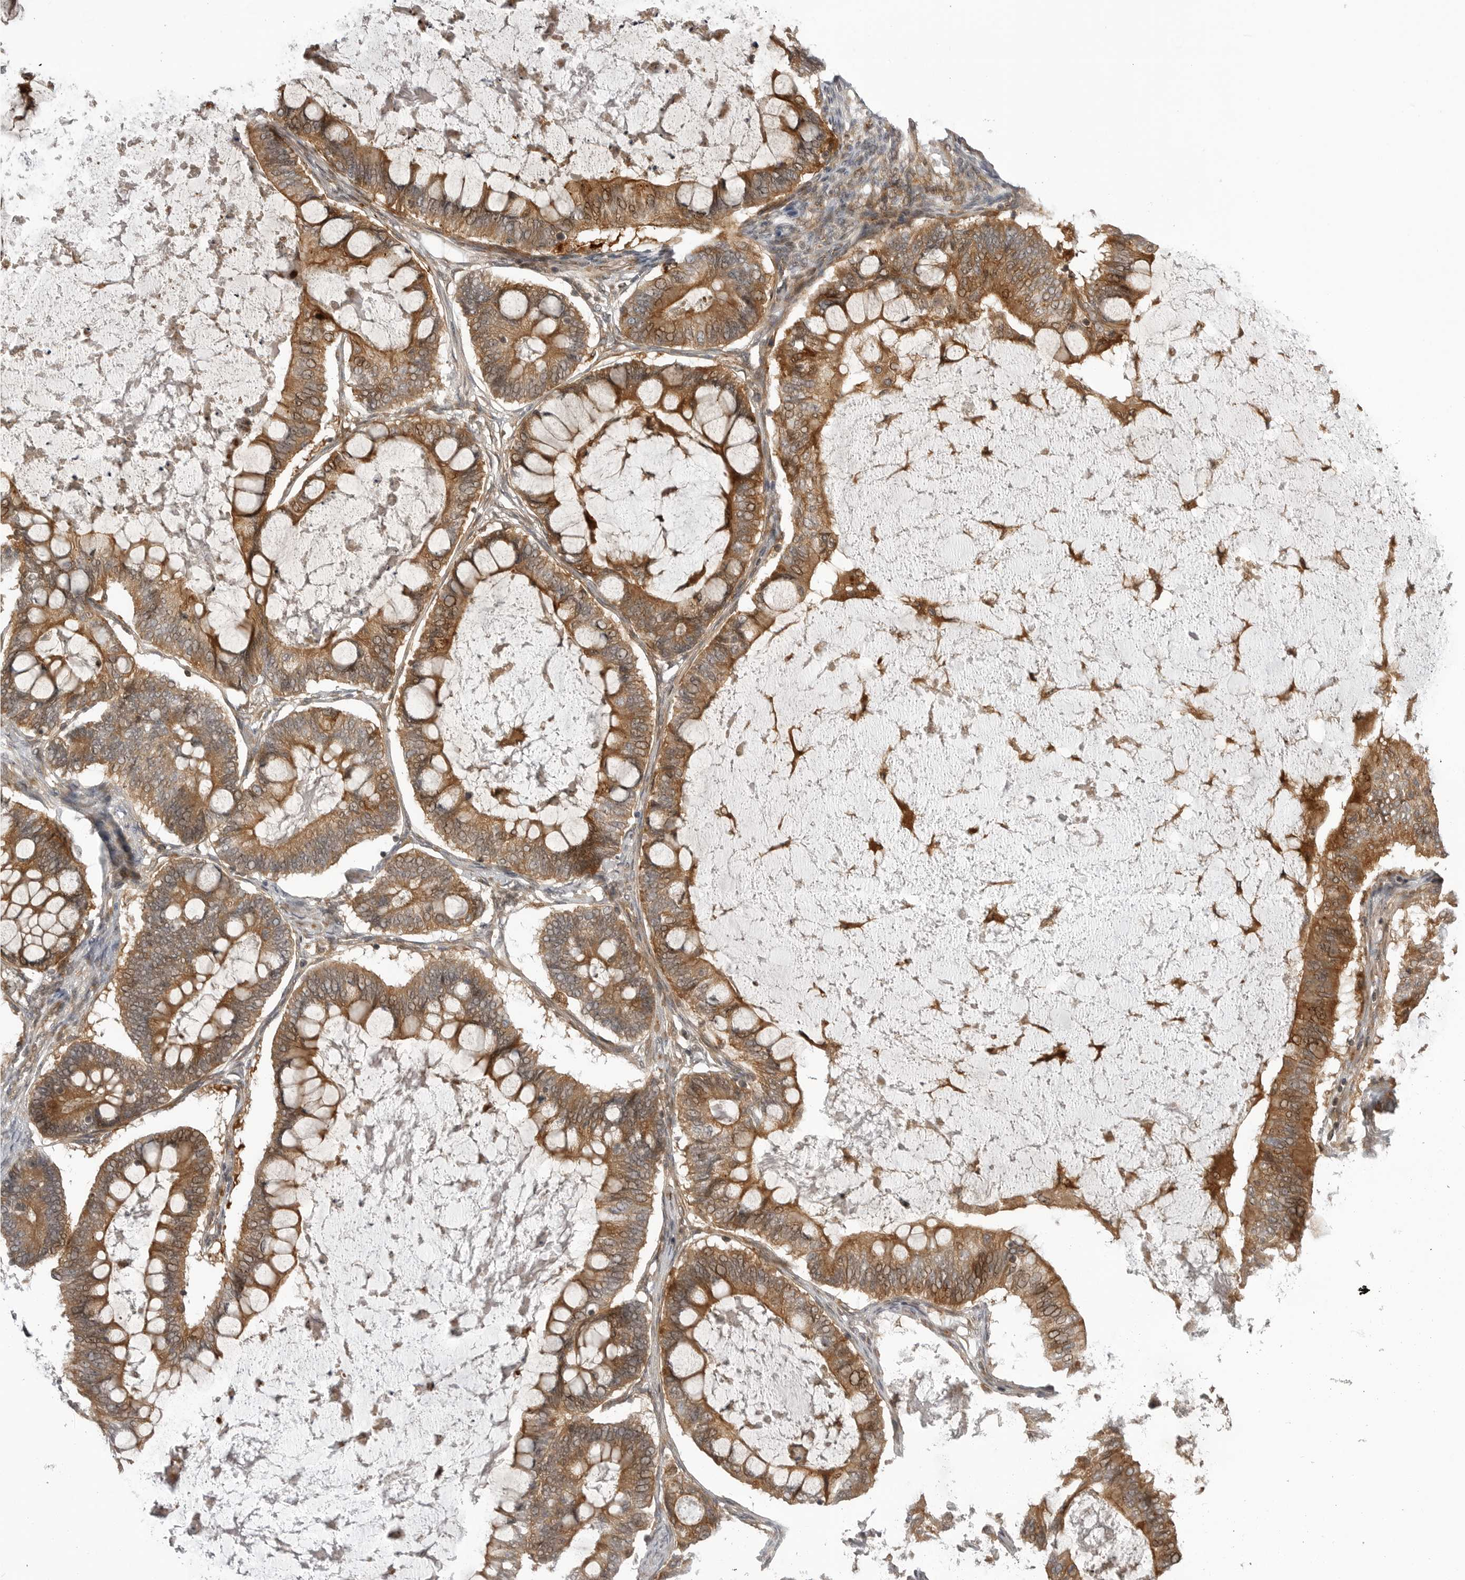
{"staining": {"intensity": "moderate", "quantity": ">75%", "location": "cytoplasmic/membranous"}, "tissue": "ovarian cancer", "cell_type": "Tumor cells", "image_type": "cancer", "snomed": [{"axis": "morphology", "description": "Cystadenocarcinoma, mucinous, NOS"}, {"axis": "topography", "description": "Ovary"}], "caption": "Protein staining of mucinous cystadenocarcinoma (ovarian) tissue reveals moderate cytoplasmic/membranous staining in approximately >75% of tumor cells.", "gene": "LRRC45", "patient": {"sex": "female", "age": 61}}